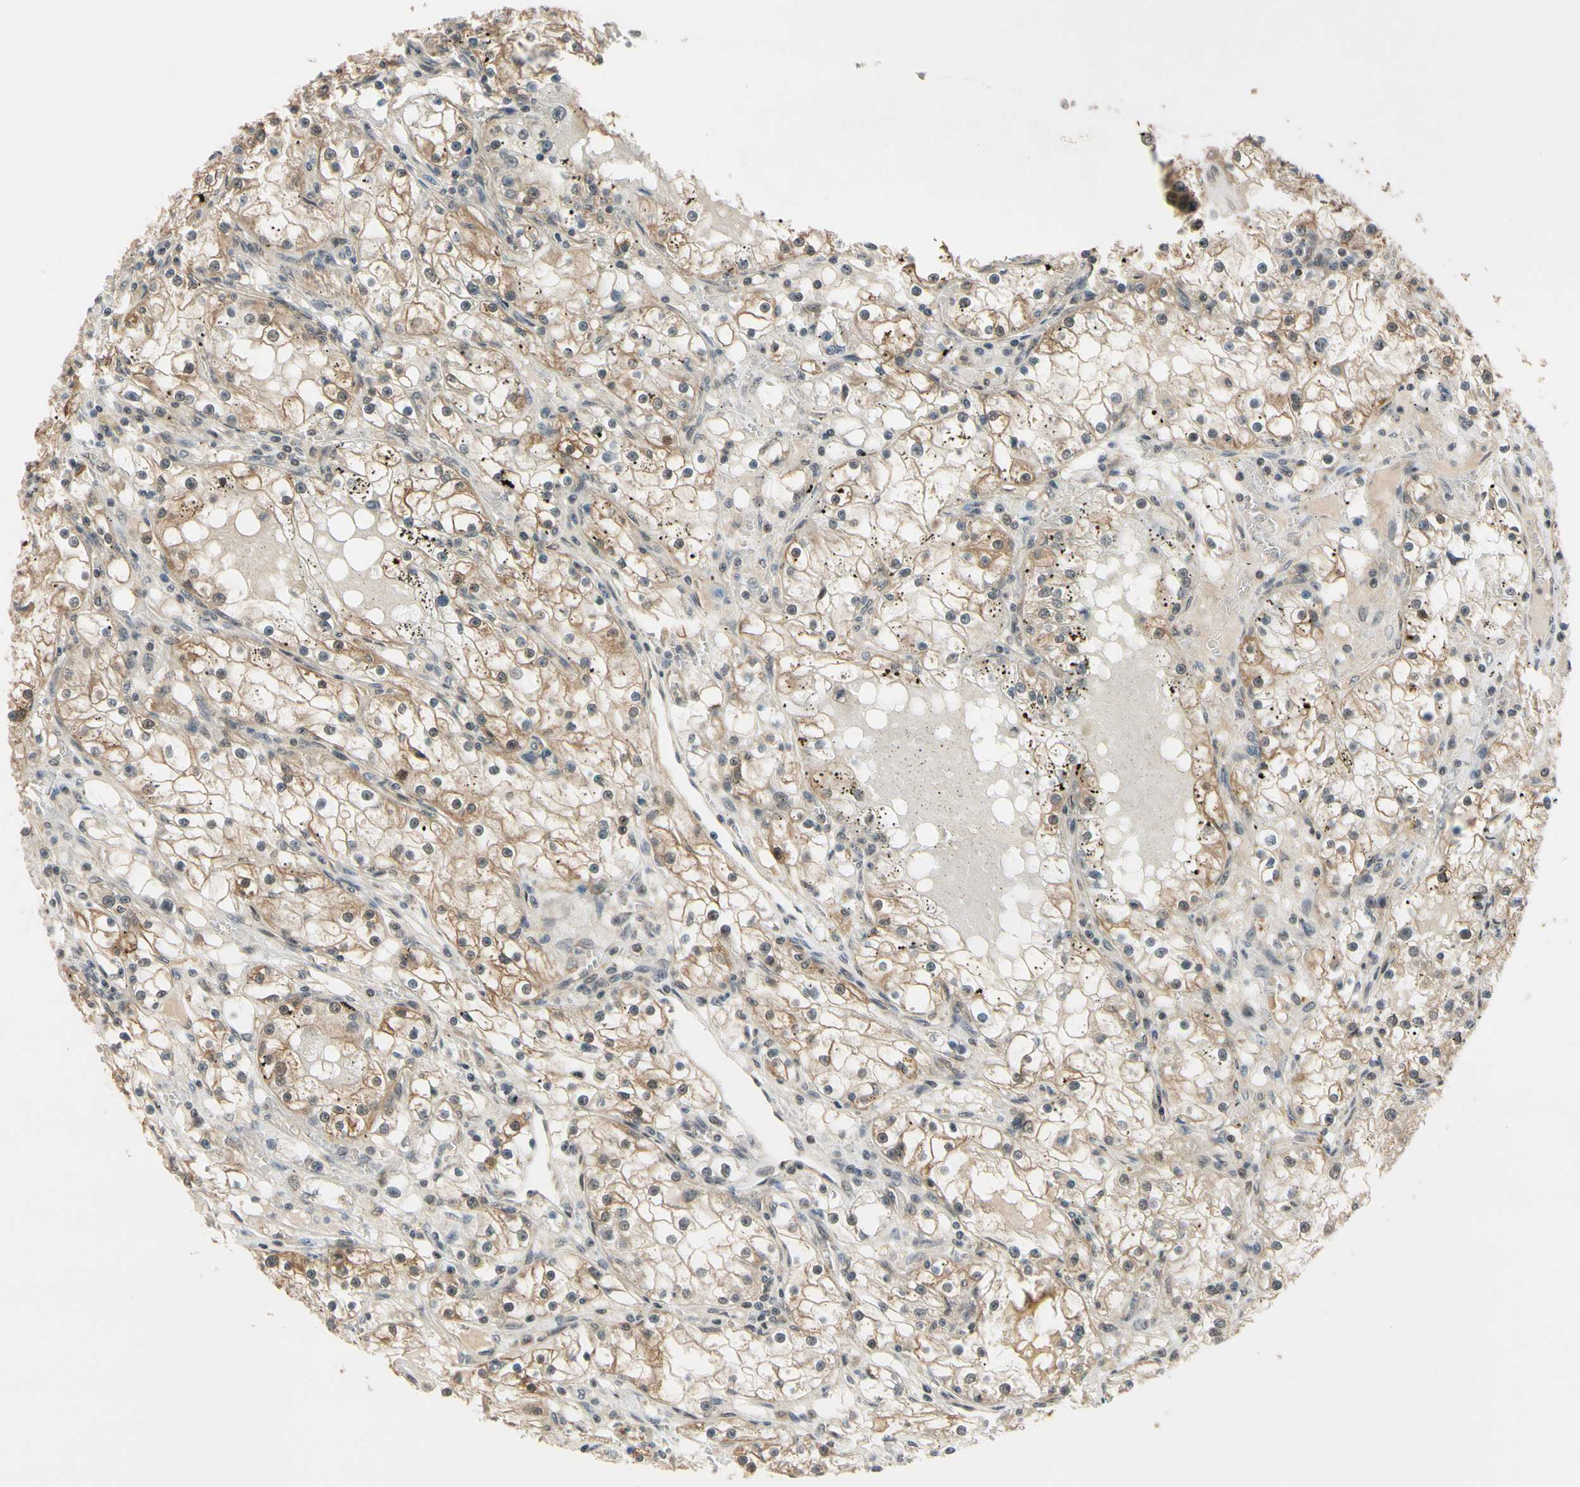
{"staining": {"intensity": "moderate", "quantity": ">75%", "location": "cytoplasmic/membranous,nuclear"}, "tissue": "renal cancer", "cell_type": "Tumor cells", "image_type": "cancer", "snomed": [{"axis": "morphology", "description": "Adenocarcinoma, NOS"}, {"axis": "topography", "description": "Kidney"}], "caption": "A histopathology image of human renal cancer stained for a protein shows moderate cytoplasmic/membranous and nuclear brown staining in tumor cells.", "gene": "TAF12", "patient": {"sex": "male", "age": 56}}